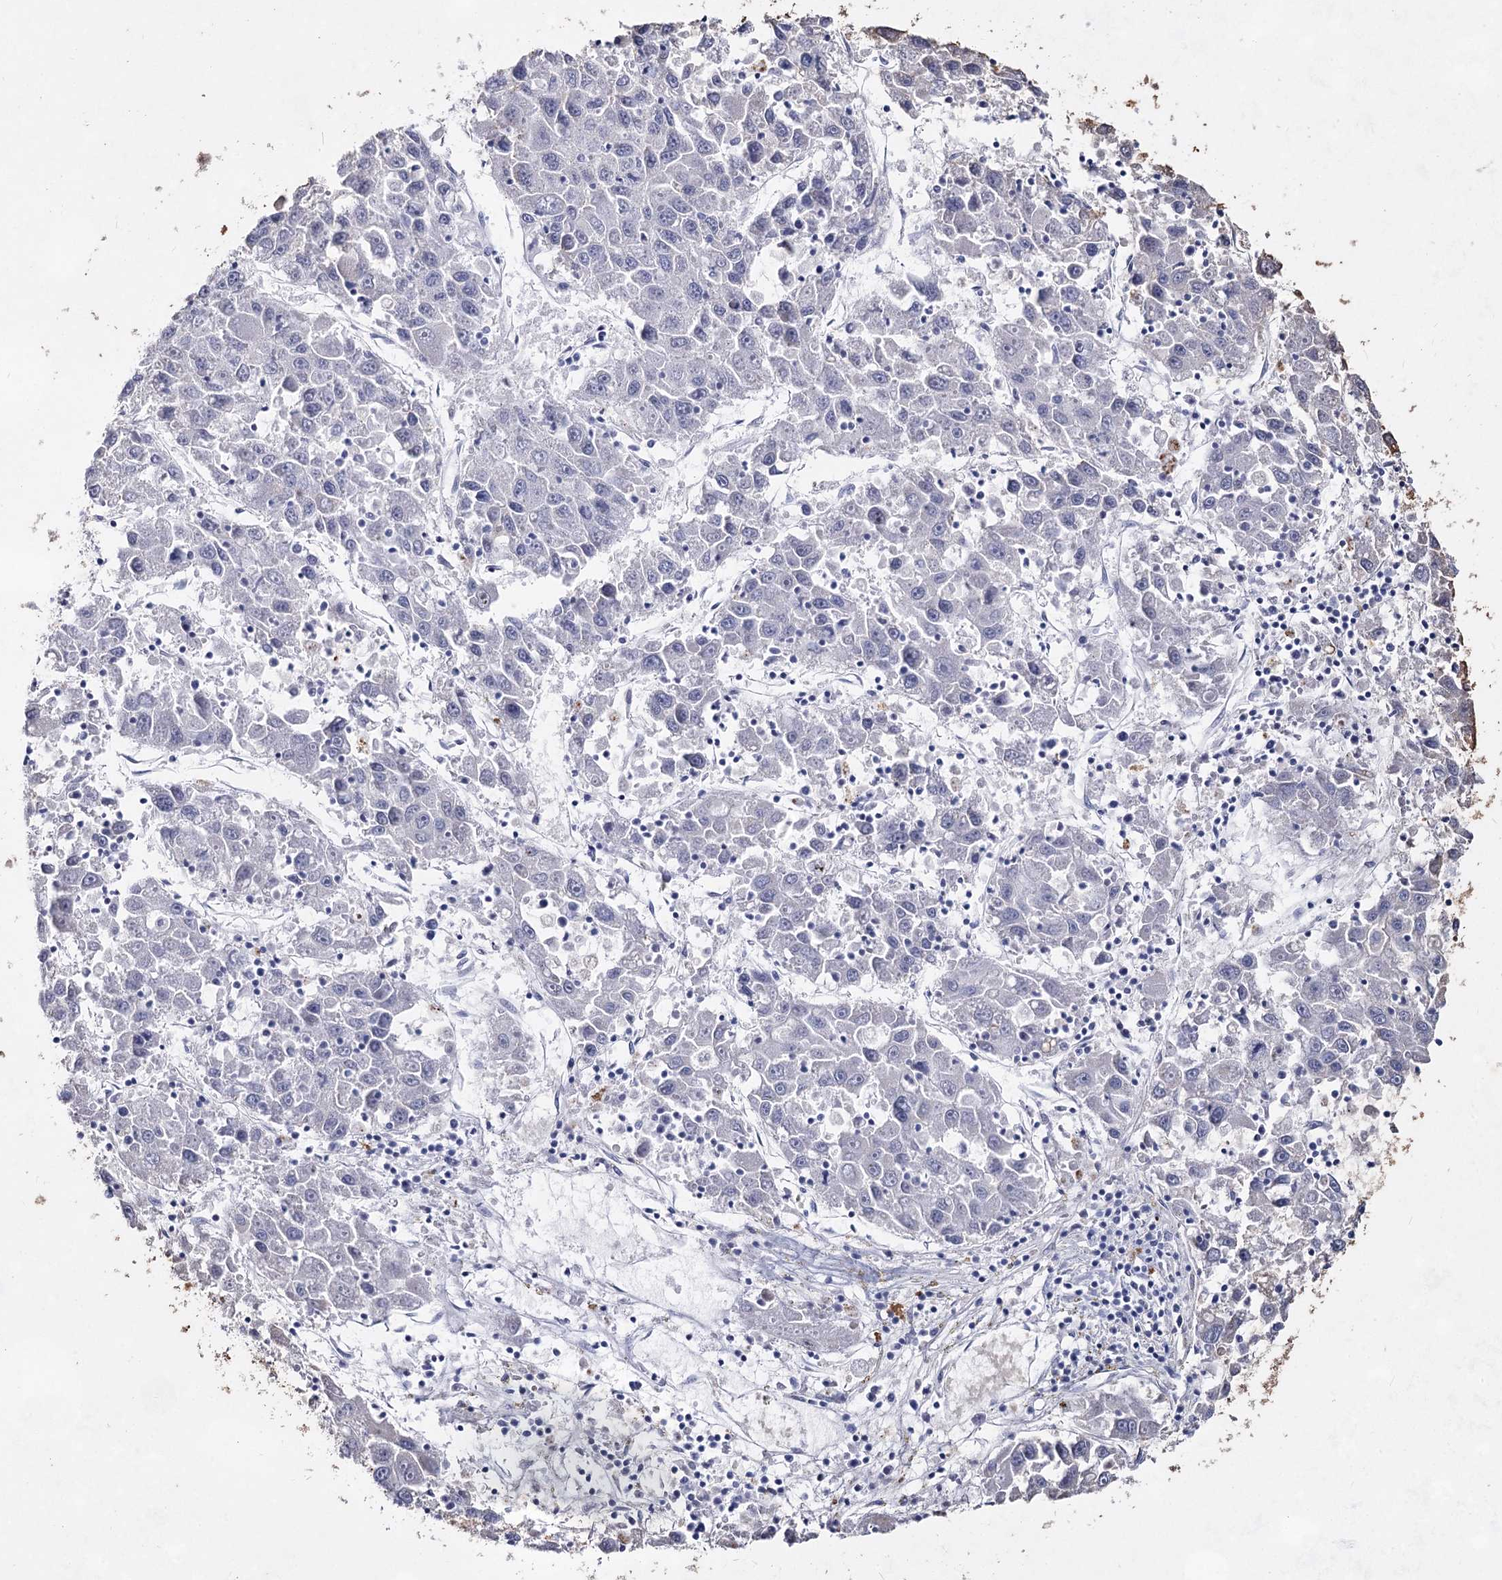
{"staining": {"intensity": "negative", "quantity": "none", "location": "none"}, "tissue": "liver cancer", "cell_type": "Tumor cells", "image_type": "cancer", "snomed": [{"axis": "morphology", "description": "Carcinoma, Hepatocellular, NOS"}, {"axis": "topography", "description": "Liver"}], "caption": "Immunohistochemistry of liver hepatocellular carcinoma reveals no expression in tumor cells.", "gene": "CCDC73", "patient": {"sex": "male", "age": 49}}